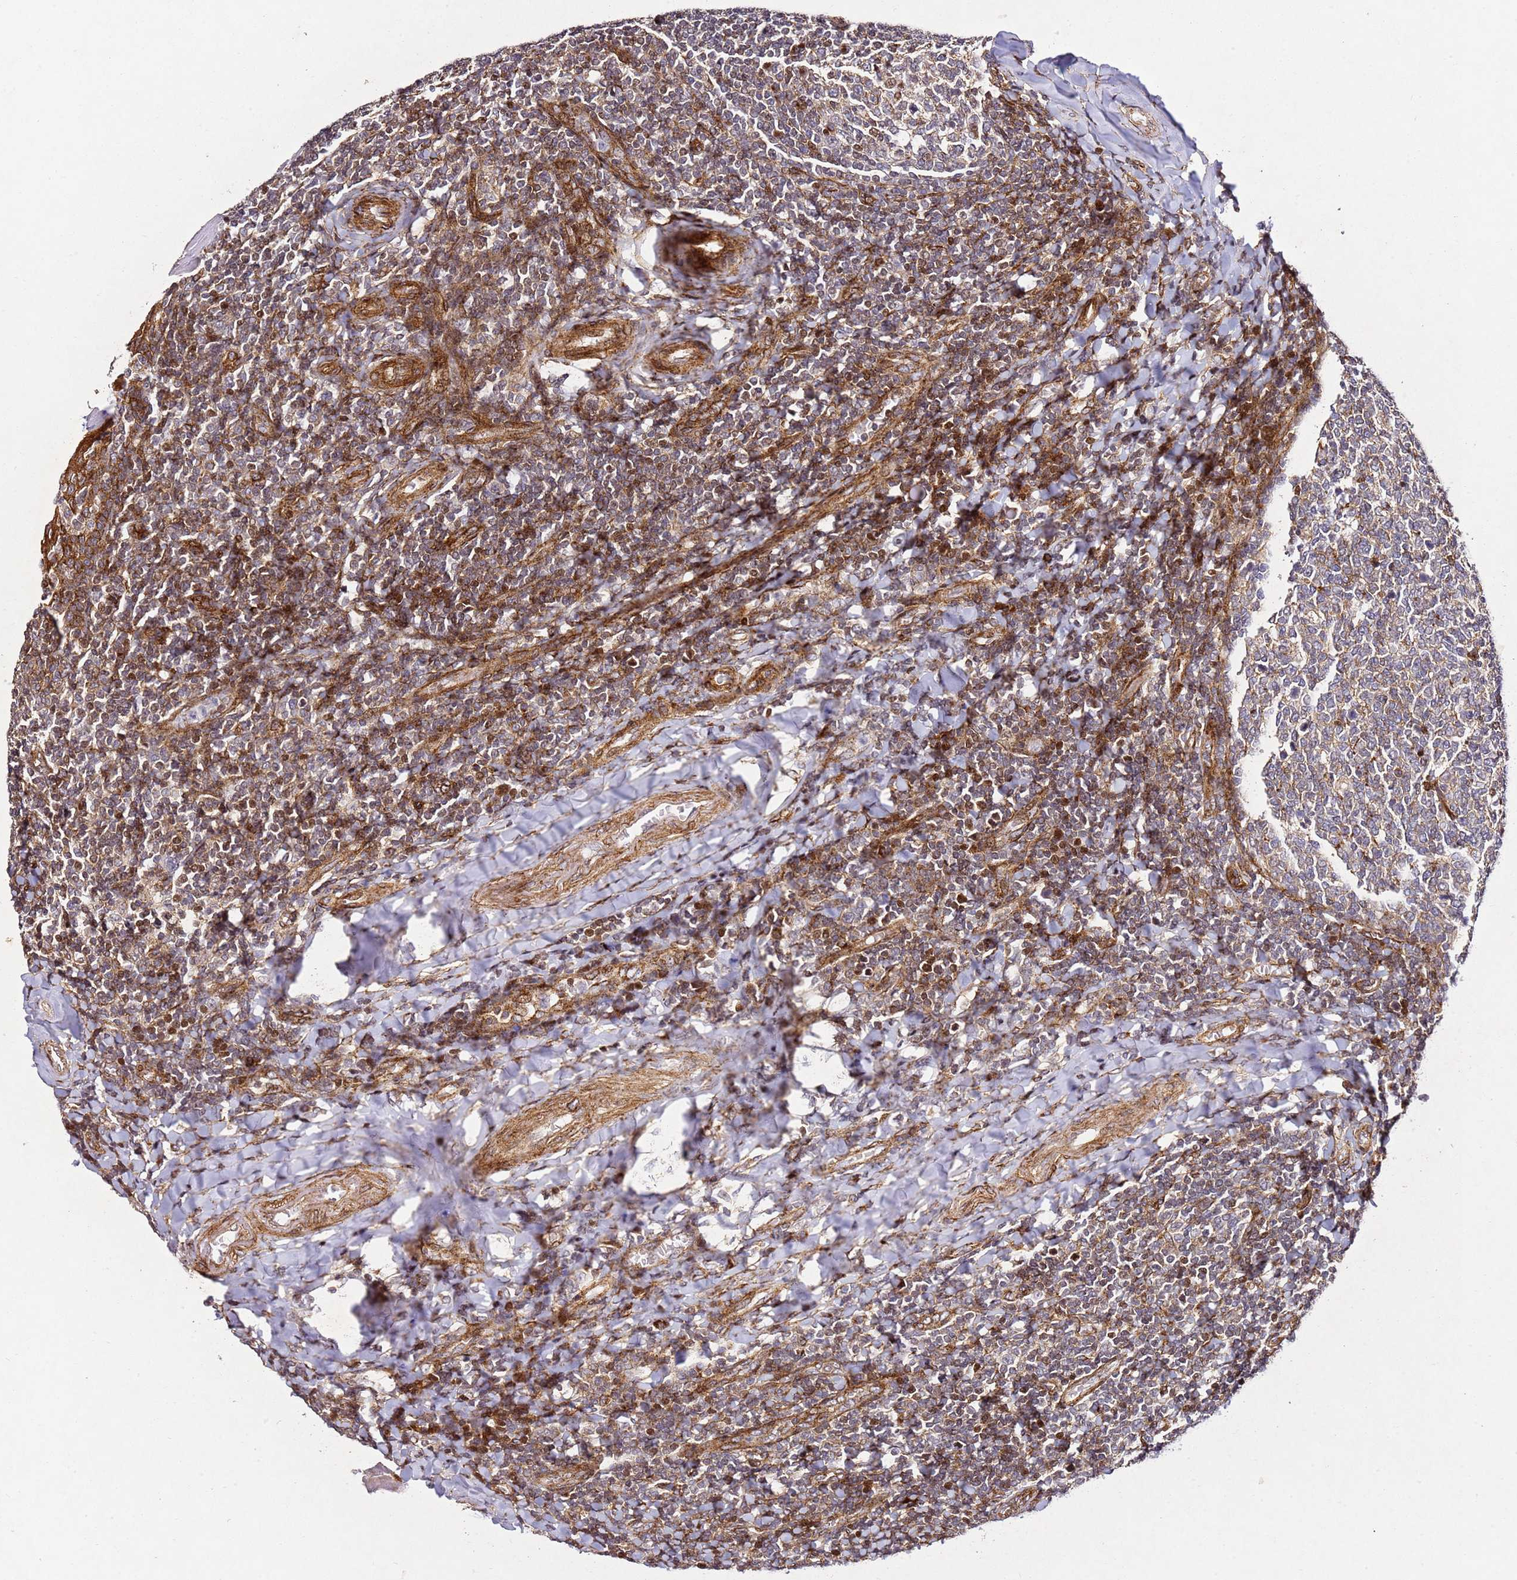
{"staining": {"intensity": "weak", "quantity": "25%-75%", "location": "cytoplasmic/membranous"}, "tissue": "tonsil", "cell_type": "Germinal center cells", "image_type": "normal", "snomed": [{"axis": "morphology", "description": "Normal tissue, NOS"}, {"axis": "topography", "description": "Tonsil"}], "caption": "The micrograph exhibits immunohistochemical staining of normal tonsil. There is weak cytoplasmic/membranous expression is seen in about 25%-75% of germinal center cells. (DAB IHC, brown staining for protein, blue staining for nuclei).", "gene": "ZNF296", "patient": {"sex": "female", "age": 19}}